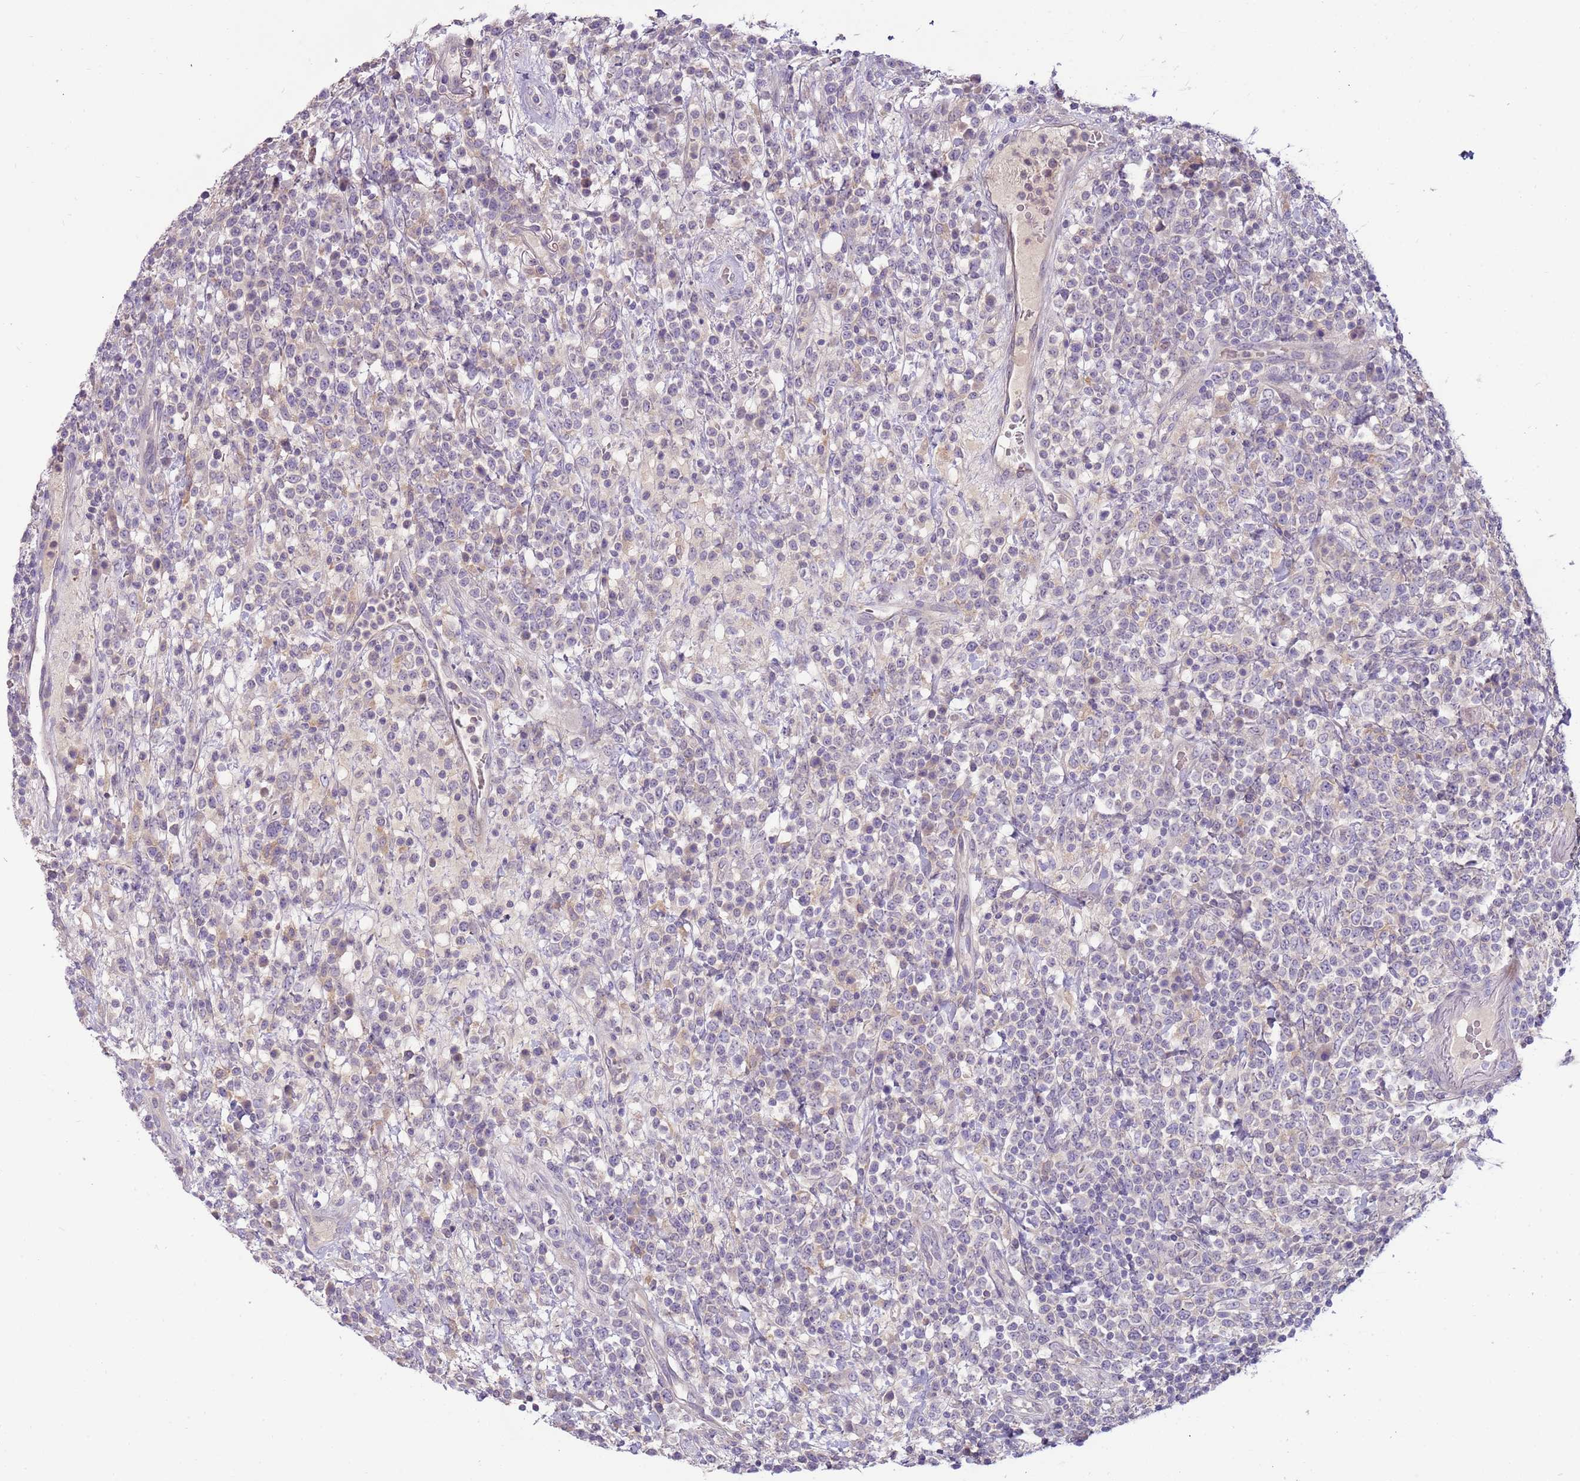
{"staining": {"intensity": "negative", "quantity": "none", "location": "none"}, "tissue": "lymphoma", "cell_type": "Tumor cells", "image_type": "cancer", "snomed": [{"axis": "morphology", "description": "Malignant lymphoma, non-Hodgkin's type, High grade"}, {"axis": "topography", "description": "Colon"}], "caption": "High magnification brightfield microscopy of lymphoma stained with DAB (3,3'-diaminobenzidine) (brown) and counterstained with hematoxylin (blue): tumor cells show no significant positivity. (Immunohistochemistry, brightfield microscopy, high magnification).", "gene": "ARHGAP5", "patient": {"sex": "female", "age": 53}}